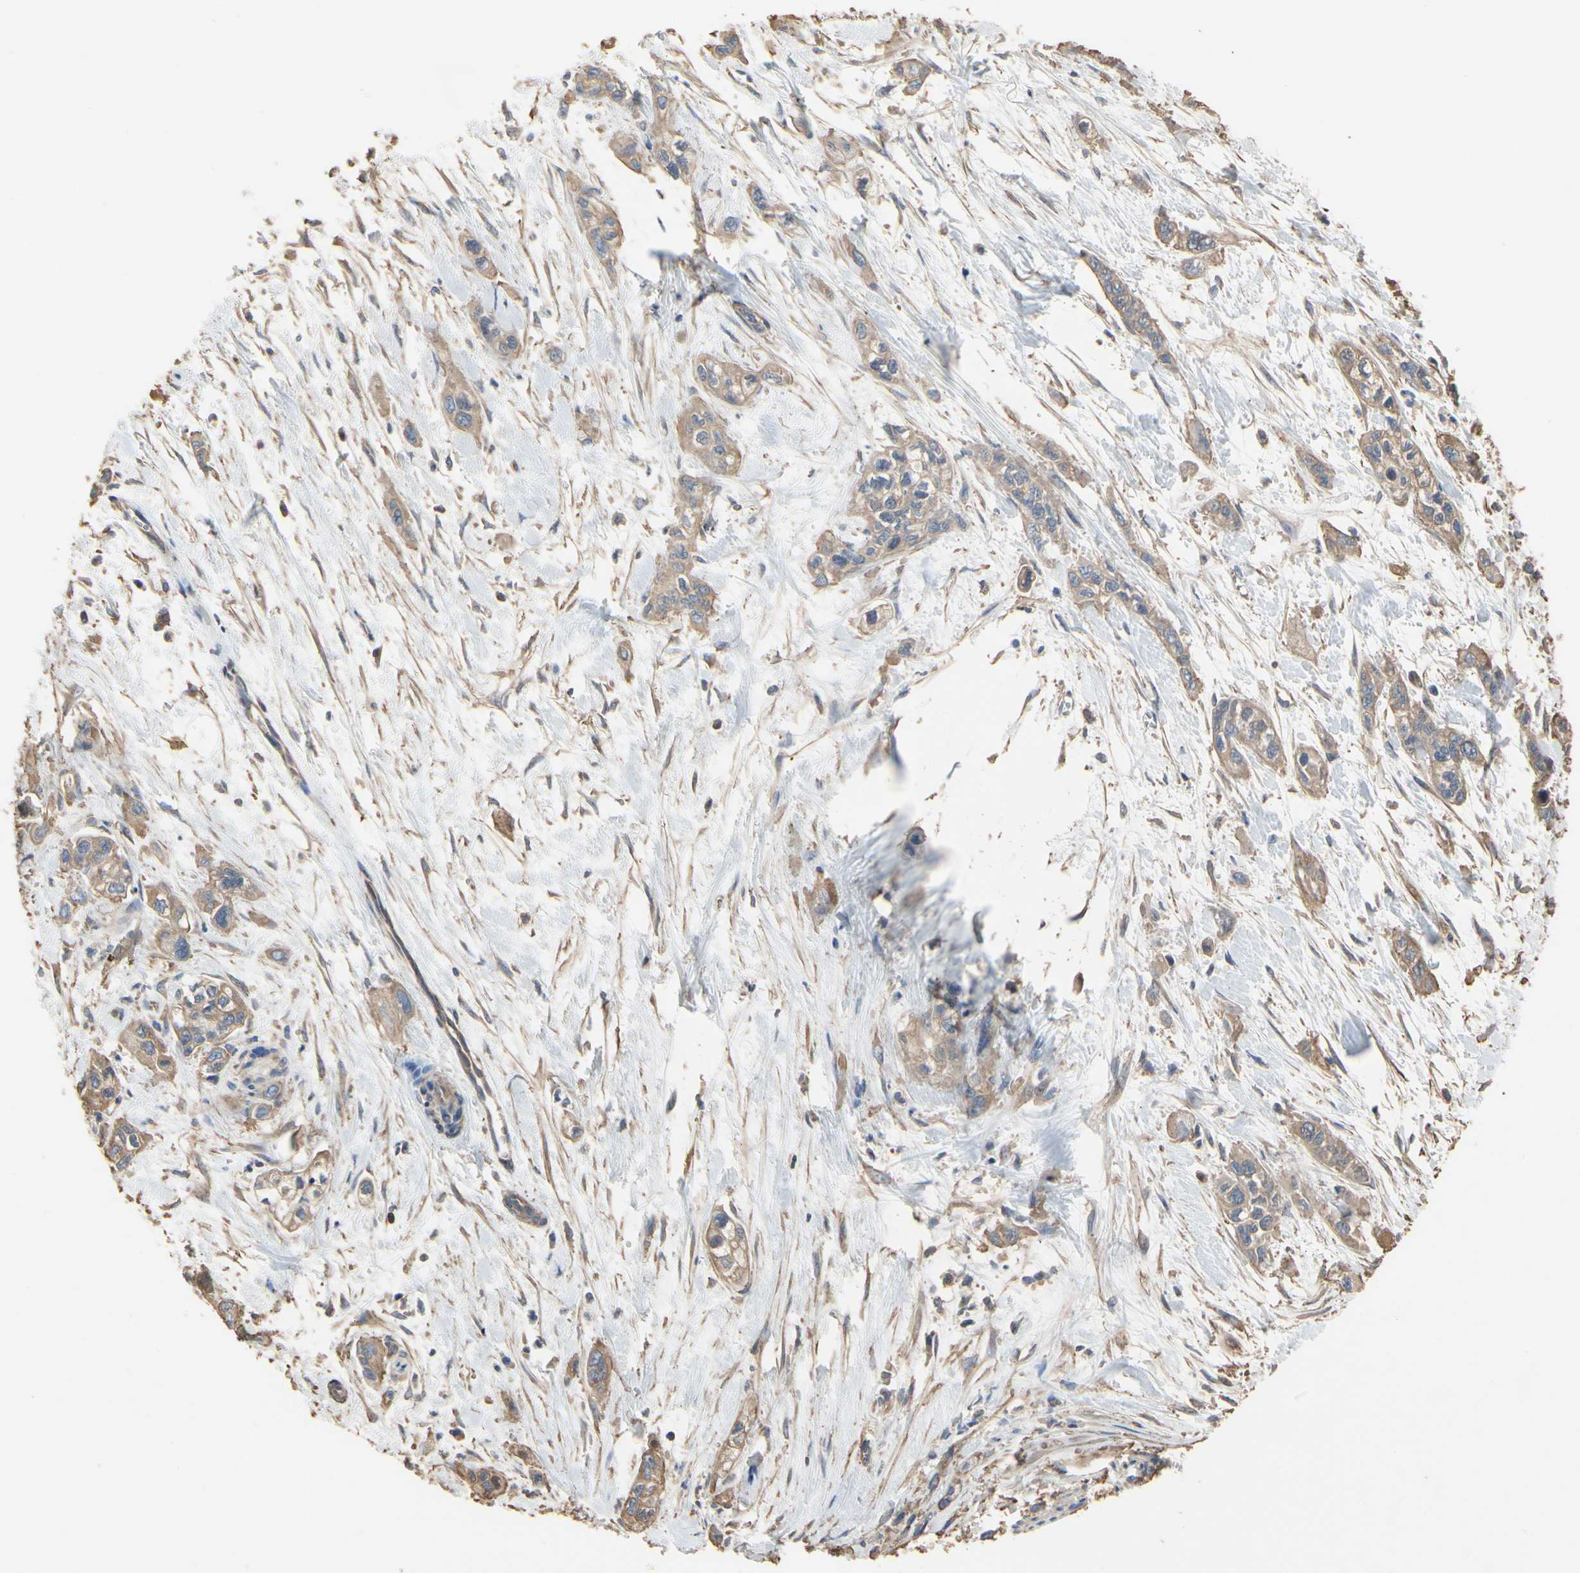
{"staining": {"intensity": "moderate", "quantity": ">75%", "location": "cytoplasmic/membranous"}, "tissue": "pancreatic cancer", "cell_type": "Tumor cells", "image_type": "cancer", "snomed": [{"axis": "morphology", "description": "Adenocarcinoma, NOS"}, {"axis": "topography", "description": "Pancreas"}], "caption": "IHC of pancreatic cancer exhibits medium levels of moderate cytoplasmic/membranous expression in about >75% of tumor cells.", "gene": "PDZK1", "patient": {"sex": "male", "age": 74}}